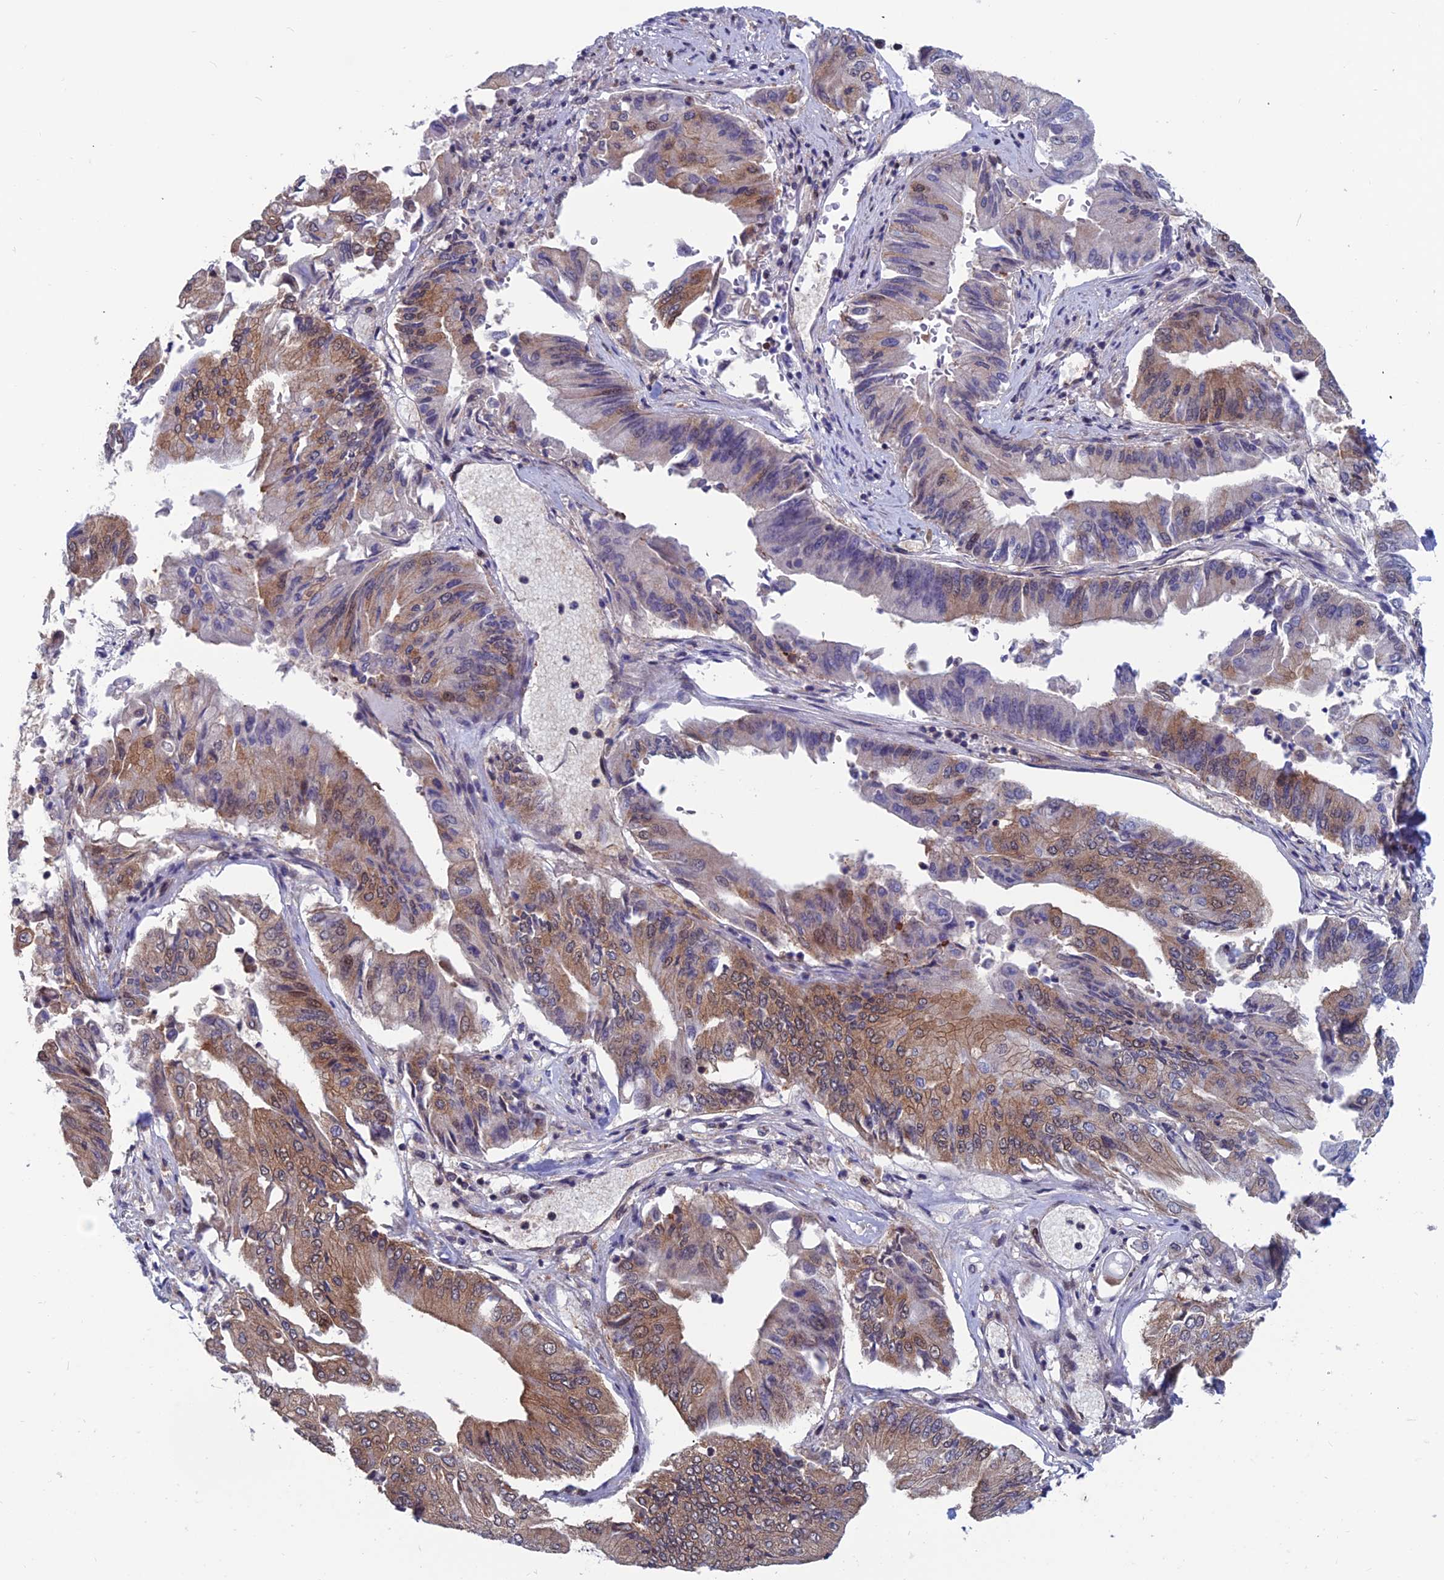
{"staining": {"intensity": "moderate", "quantity": "25%-75%", "location": "cytoplasmic/membranous"}, "tissue": "pancreatic cancer", "cell_type": "Tumor cells", "image_type": "cancer", "snomed": [{"axis": "morphology", "description": "Adenocarcinoma, NOS"}, {"axis": "topography", "description": "Pancreas"}], "caption": "Pancreatic cancer (adenocarcinoma) was stained to show a protein in brown. There is medium levels of moderate cytoplasmic/membranous staining in about 25%-75% of tumor cells. Using DAB (3,3'-diaminobenzidine) (brown) and hematoxylin (blue) stains, captured at high magnification using brightfield microscopy.", "gene": "IGBP1", "patient": {"sex": "female", "age": 77}}